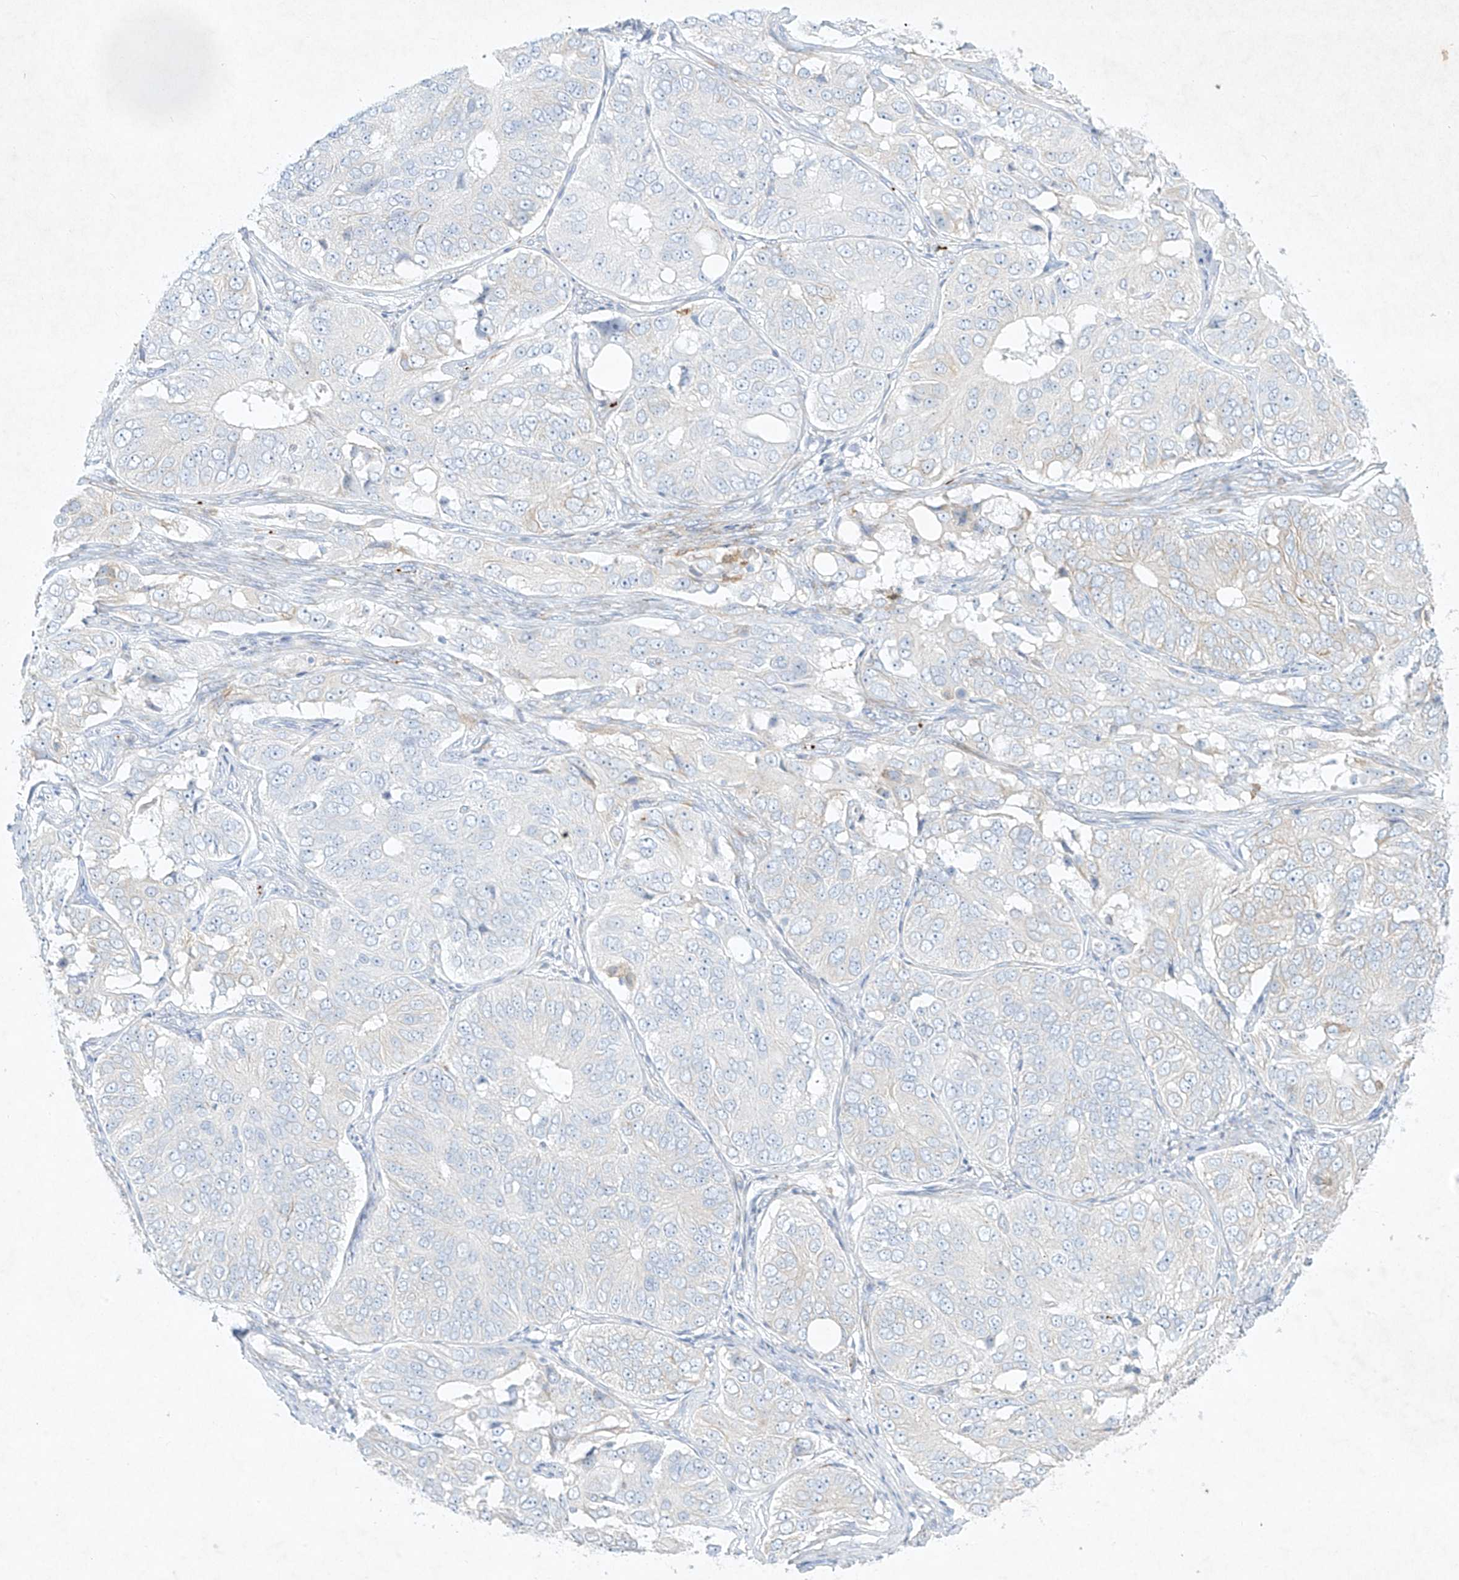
{"staining": {"intensity": "weak", "quantity": "<25%", "location": "cytoplasmic/membranous"}, "tissue": "ovarian cancer", "cell_type": "Tumor cells", "image_type": "cancer", "snomed": [{"axis": "morphology", "description": "Carcinoma, endometroid"}, {"axis": "topography", "description": "Ovary"}], "caption": "High power microscopy photomicrograph of an IHC histopathology image of ovarian cancer, revealing no significant positivity in tumor cells.", "gene": "PLEK", "patient": {"sex": "female", "age": 51}}